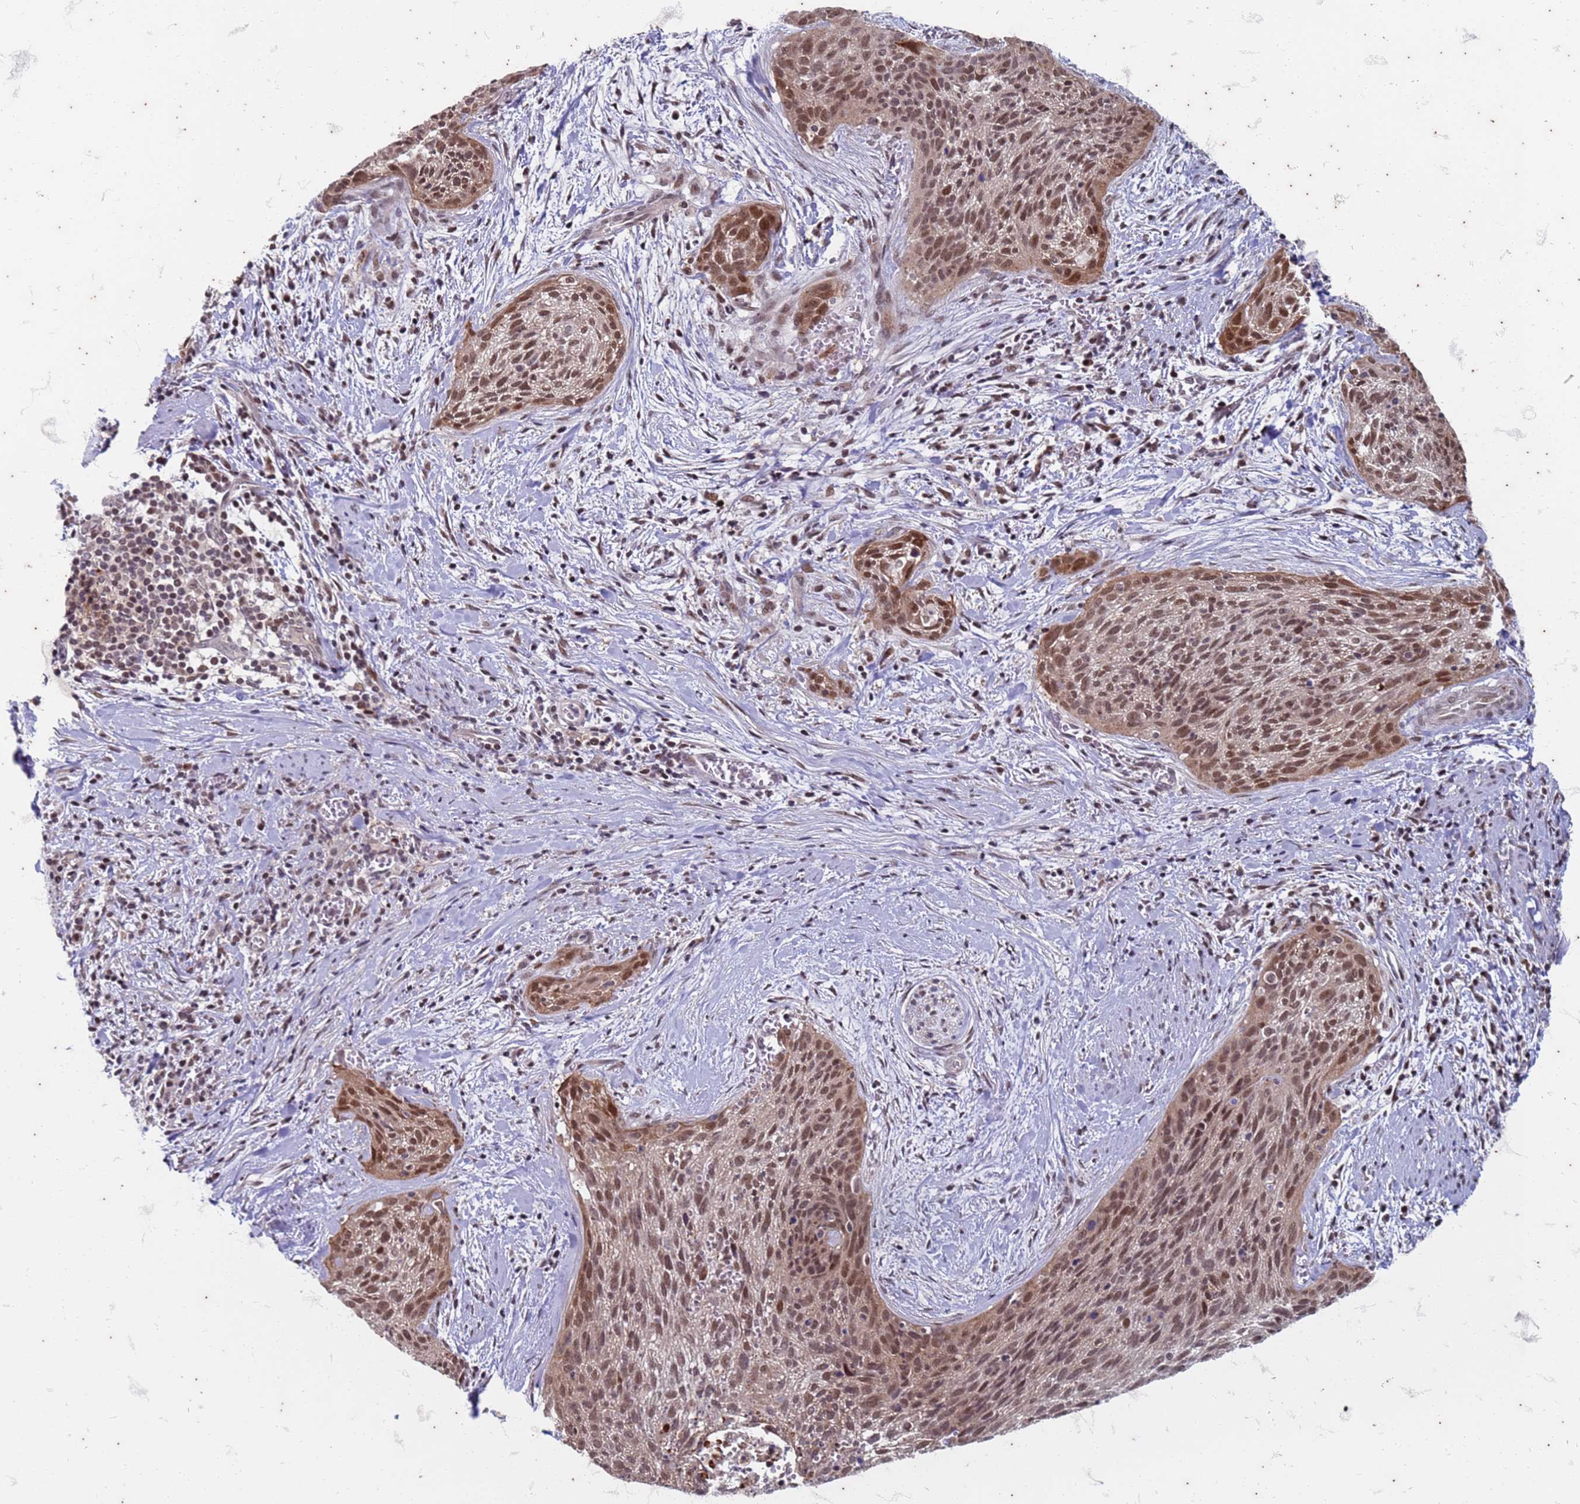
{"staining": {"intensity": "moderate", "quantity": ">75%", "location": "nuclear"}, "tissue": "cervical cancer", "cell_type": "Tumor cells", "image_type": "cancer", "snomed": [{"axis": "morphology", "description": "Squamous cell carcinoma, NOS"}, {"axis": "topography", "description": "Cervix"}], "caption": "Immunohistochemistry staining of cervical cancer (squamous cell carcinoma), which shows medium levels of moderate nuclear expression in about >75% of tumor cells indicating moderate nuclear protein positivity. The staining was performed using DAB (brown) for protein detection and nuclei were counterstained in hematoxylin (blue).", "gene": "TRMT6", "patient": {"sex": "female", "age": 55}}